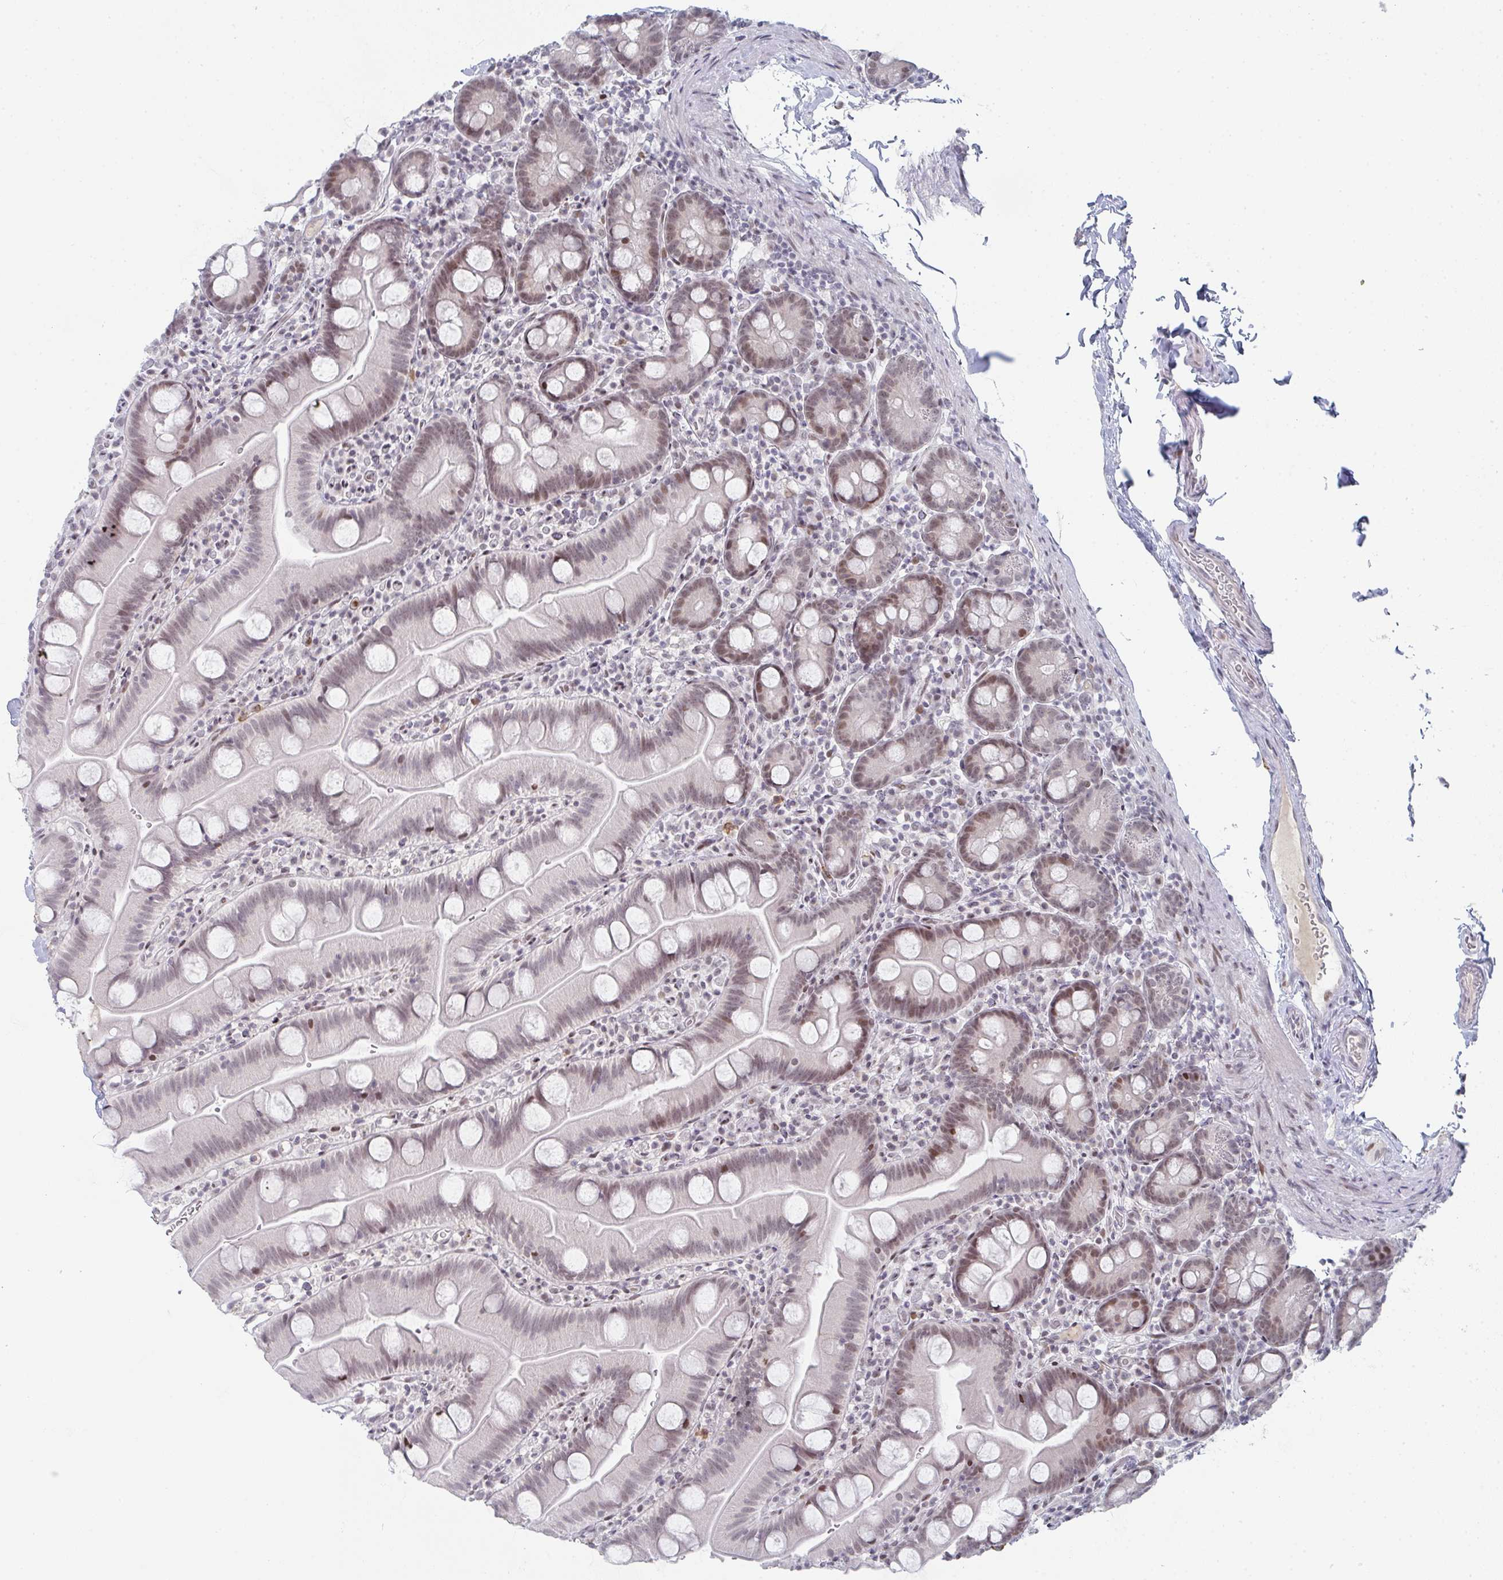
{"staining": {"intensity": "weak", "quantity": "25%-75%", "location": "nuclear"}, "tissue": "small intestine", "cell_type": "Glandular cells", "image_type": "normal", "snomed": [{"axis": "morphology", "description": "Normal tissue, NOS"}, {"axis": "topography", "description": "Small intestine"}], "caption": "Immunohistochemical staining of benign human small intestine displays 25%-75% levels of weak nuclear protein positivity in about 25%-75% of glandular cells. Immunohistochemistry stains the protein in brown and the nuclei are stained blue.", "gene": "LIN54", "patient": {"sex": "female", "age": 68}}